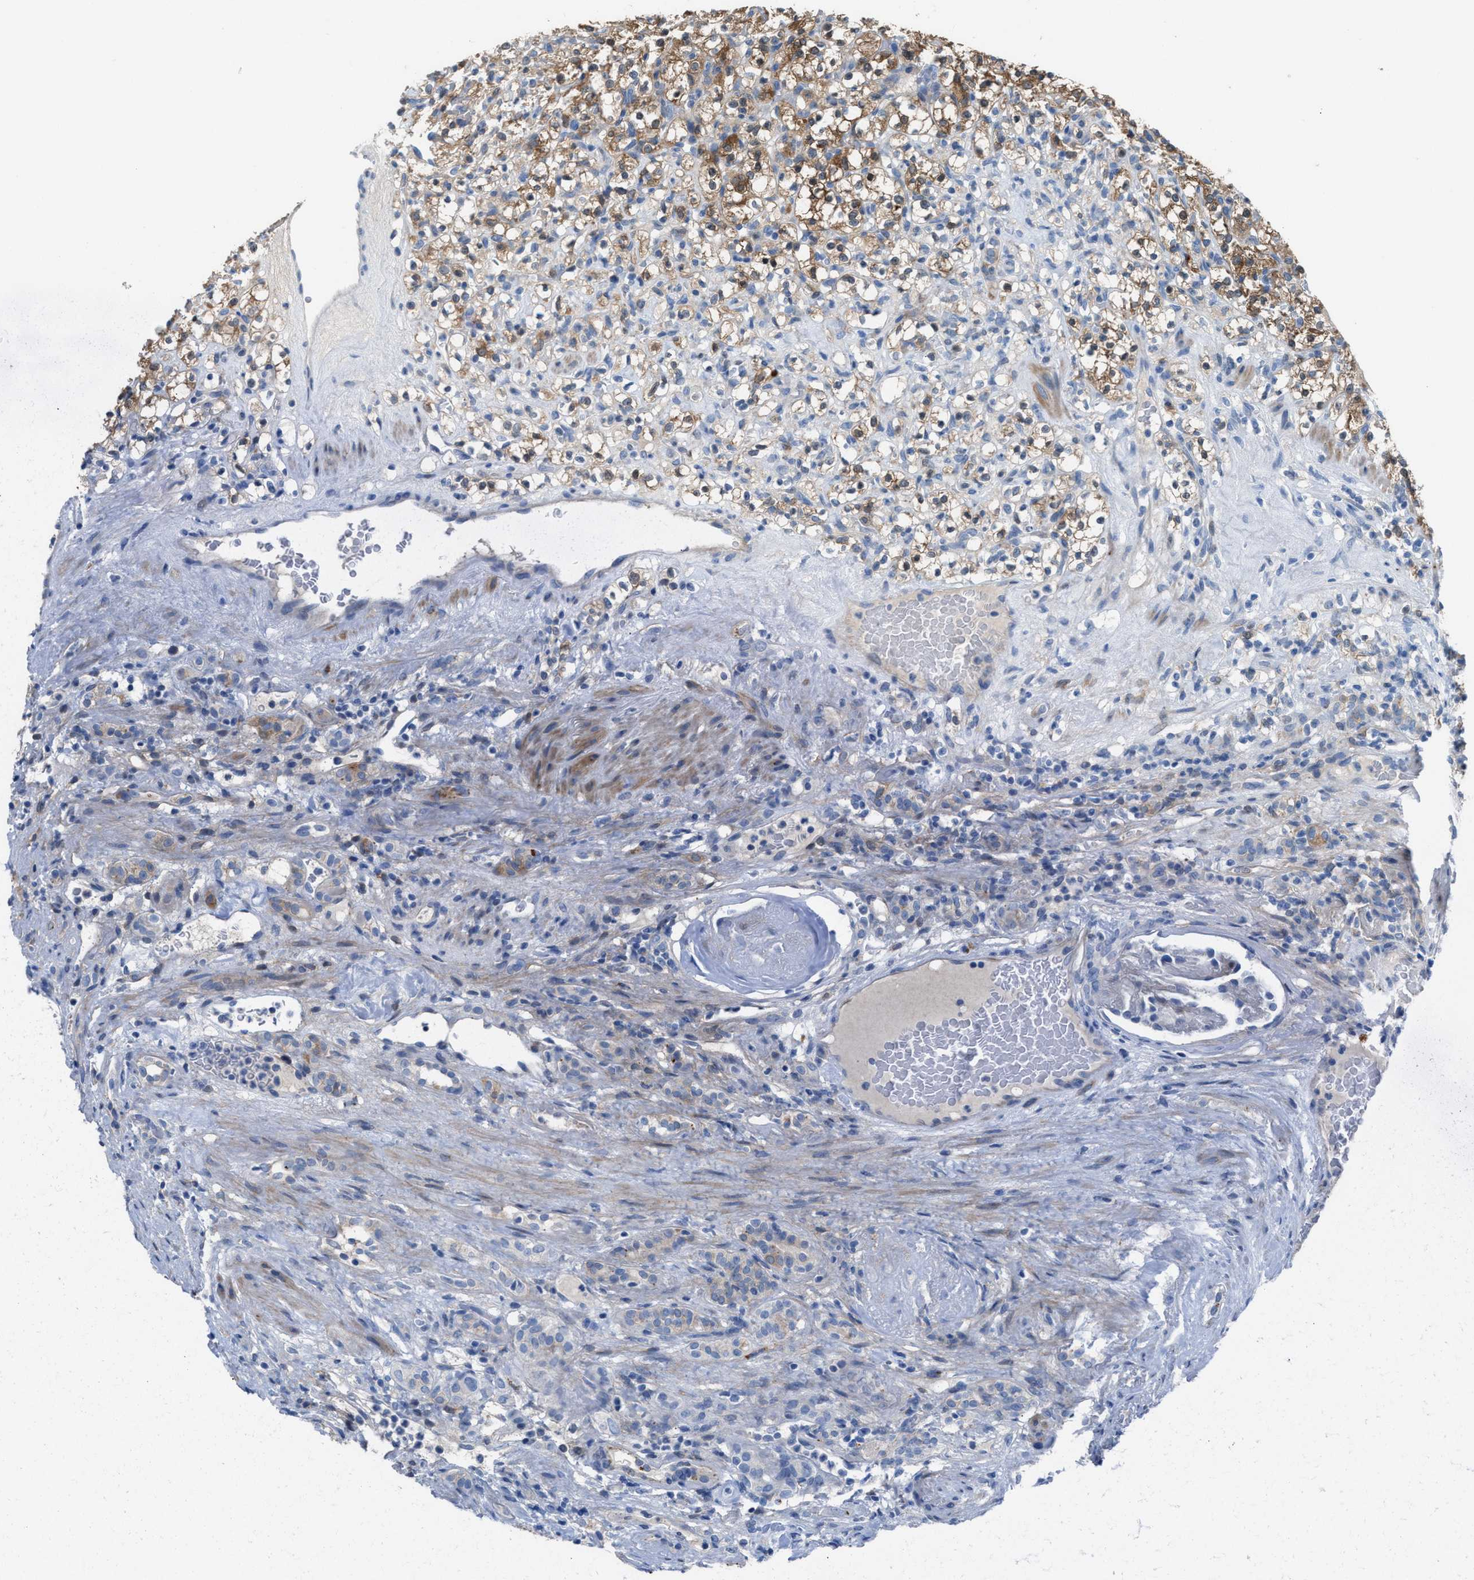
{"staining": {"intensity": "moderate", "quantity": "<25%", "location": "cytoplasmic/membranous"}, "tissue": "renal cancer", "cell_type": "Tumor cells", "image_type": "cancer", "snomed": [{"axis": "morphology", "description": "Normal tissue, NOS"}, {"axis": "morphology", "description": "Adenocarcinoma, NOS"}, {"axis": "topography", "description": "Kidney"}], "caption": "This is a photomicrograph of IHC staining of renal cancer (adenocarcinoma), which shows moderate expression in the cytoplasmic/membranous of tumor cells.", "gene": "ASPA", "patient": {"sex": "female", "age": 72}}